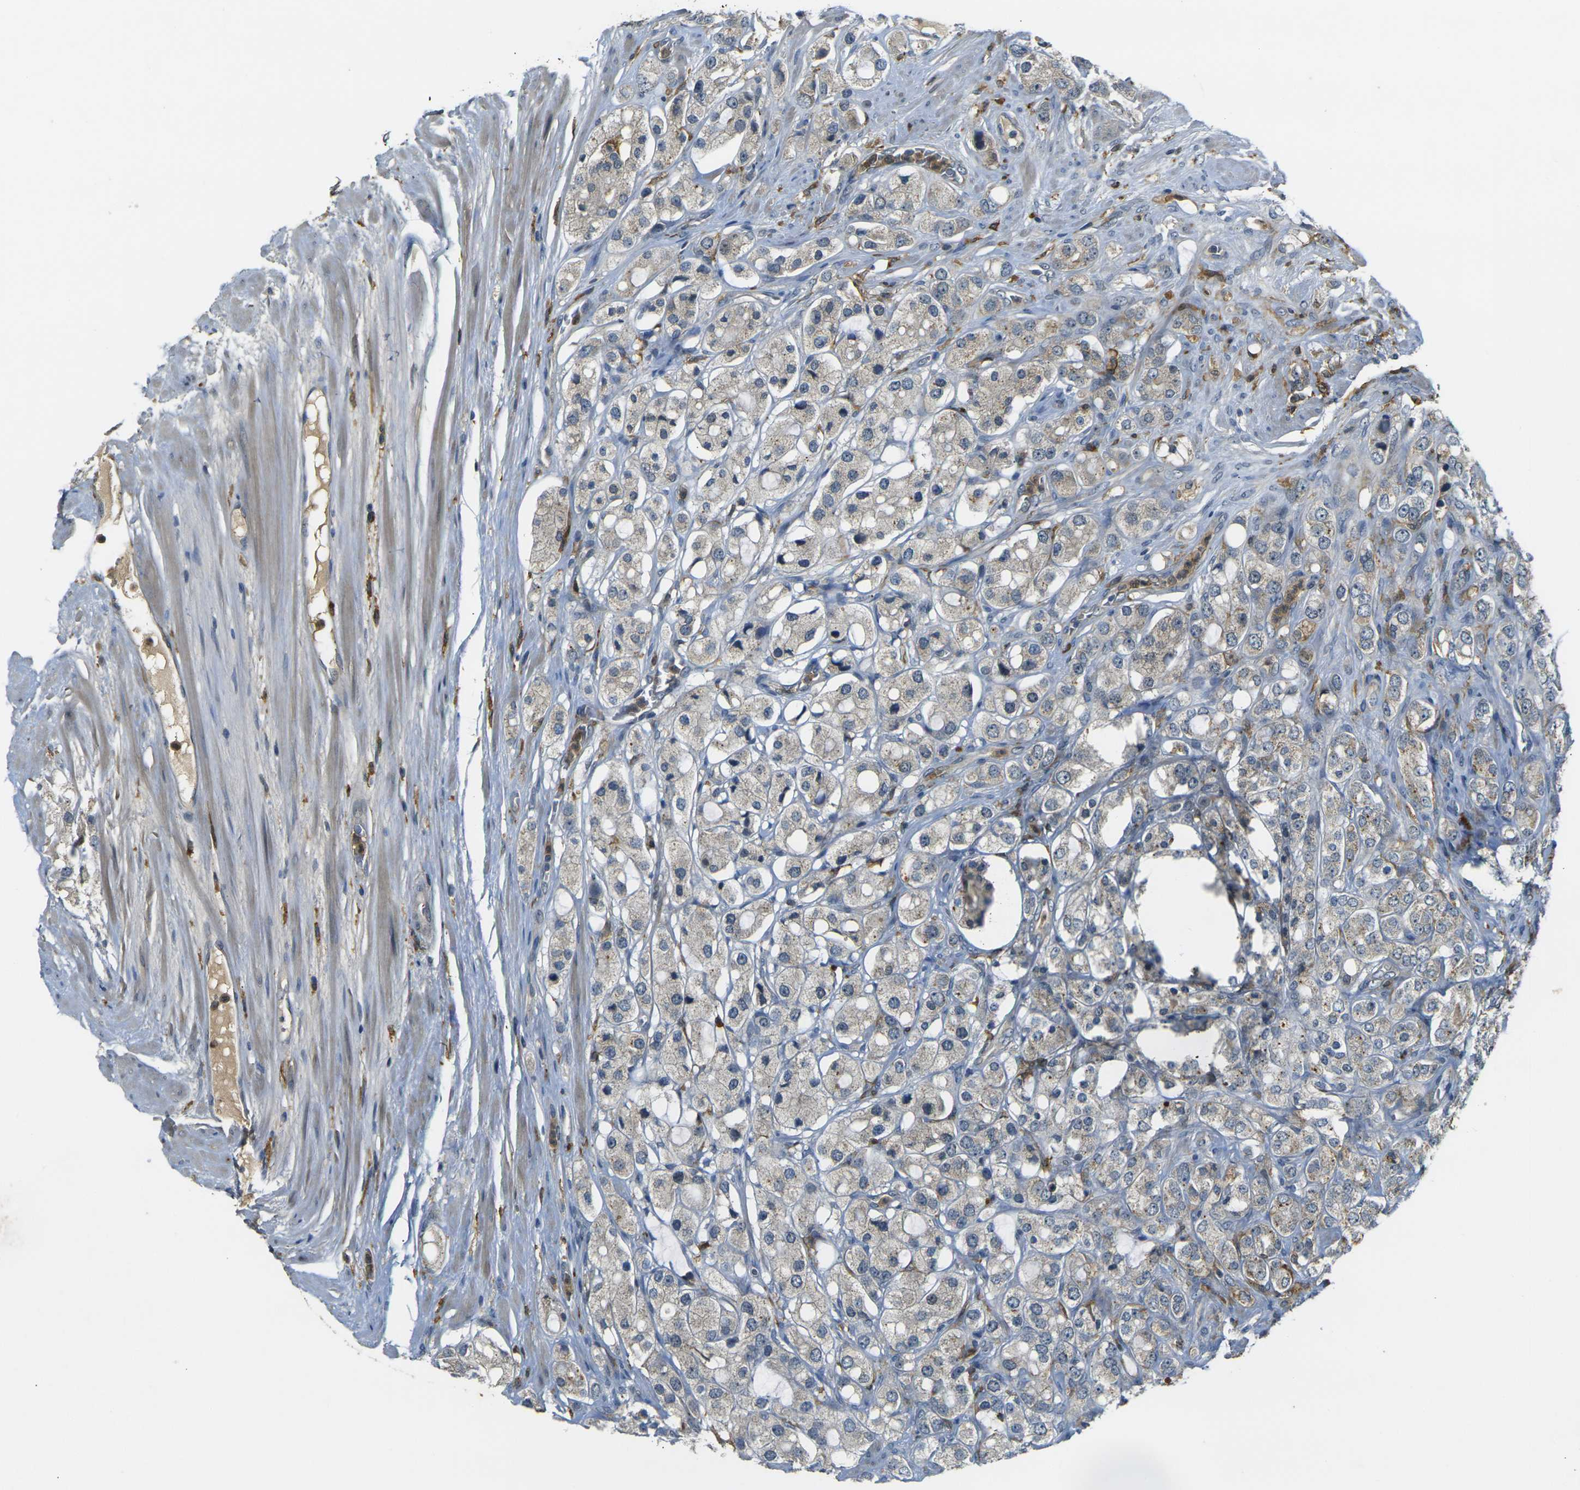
{"staining": {"intensity": "negative", "quantity": "none", "location": "none"}, "tissue": "prostate cancer", "cell_type": "Tumor cells", "image_type": "cancer", "snomed": [{"axis": "morphology", "description": "Adenocarcinoma, High grade"}, {"axis": "topography", "description": "Prostate"}], "caption": "IHC of human prostate cancer (adenocarcinoma (high-grade)) demonstrates no staining in tumor cells.", "gene": "PIGL", "patient": {"sex": "male", "age": 65}}